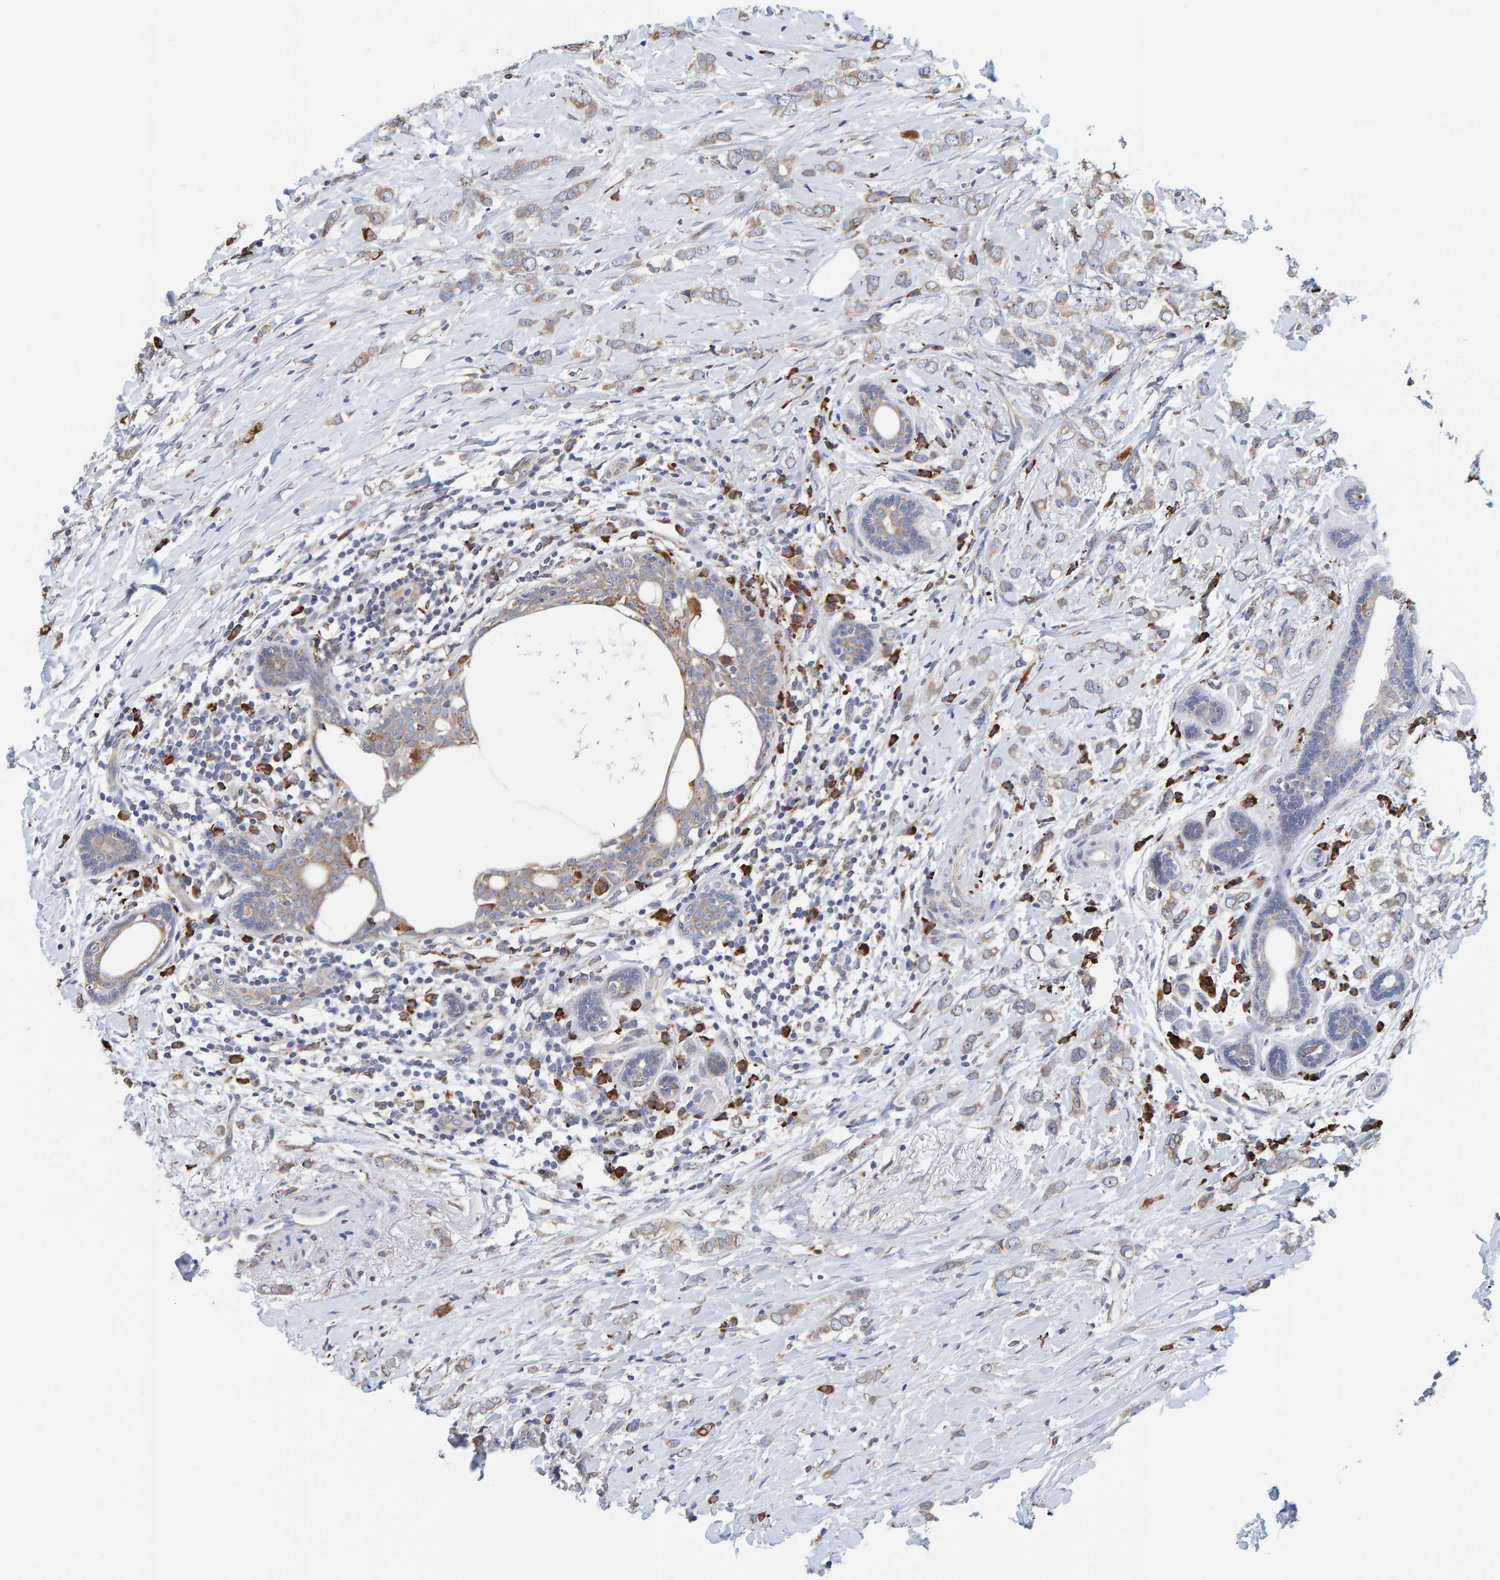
{"staining": {"intensity": "moderate", "quantity": ">75%", "location": "cytoplasmic/membranous"}, "tissue": "breast cancer", "cell_type": "Tumor cells", "image_type": "cancer", "snomed": [{"axis": "morphology", "description": "Normal tissue, NOS"}, {"axis": "morphology", "description": "Lobular carcinoma"}, {"axis": "topography", "description": "Breast"}], "caption": "Lobular carcinoma (breast) stained with DAB immunohistochemistry displays medium levels of moderate cytoplasmic/membranous positivity in approximately >75% of tumor cells. (brown staining indicates protein expression, while blue staining denotes nuclei).", "gene": "SGPL1", "patient": {"sex": "female", "age": 47}}